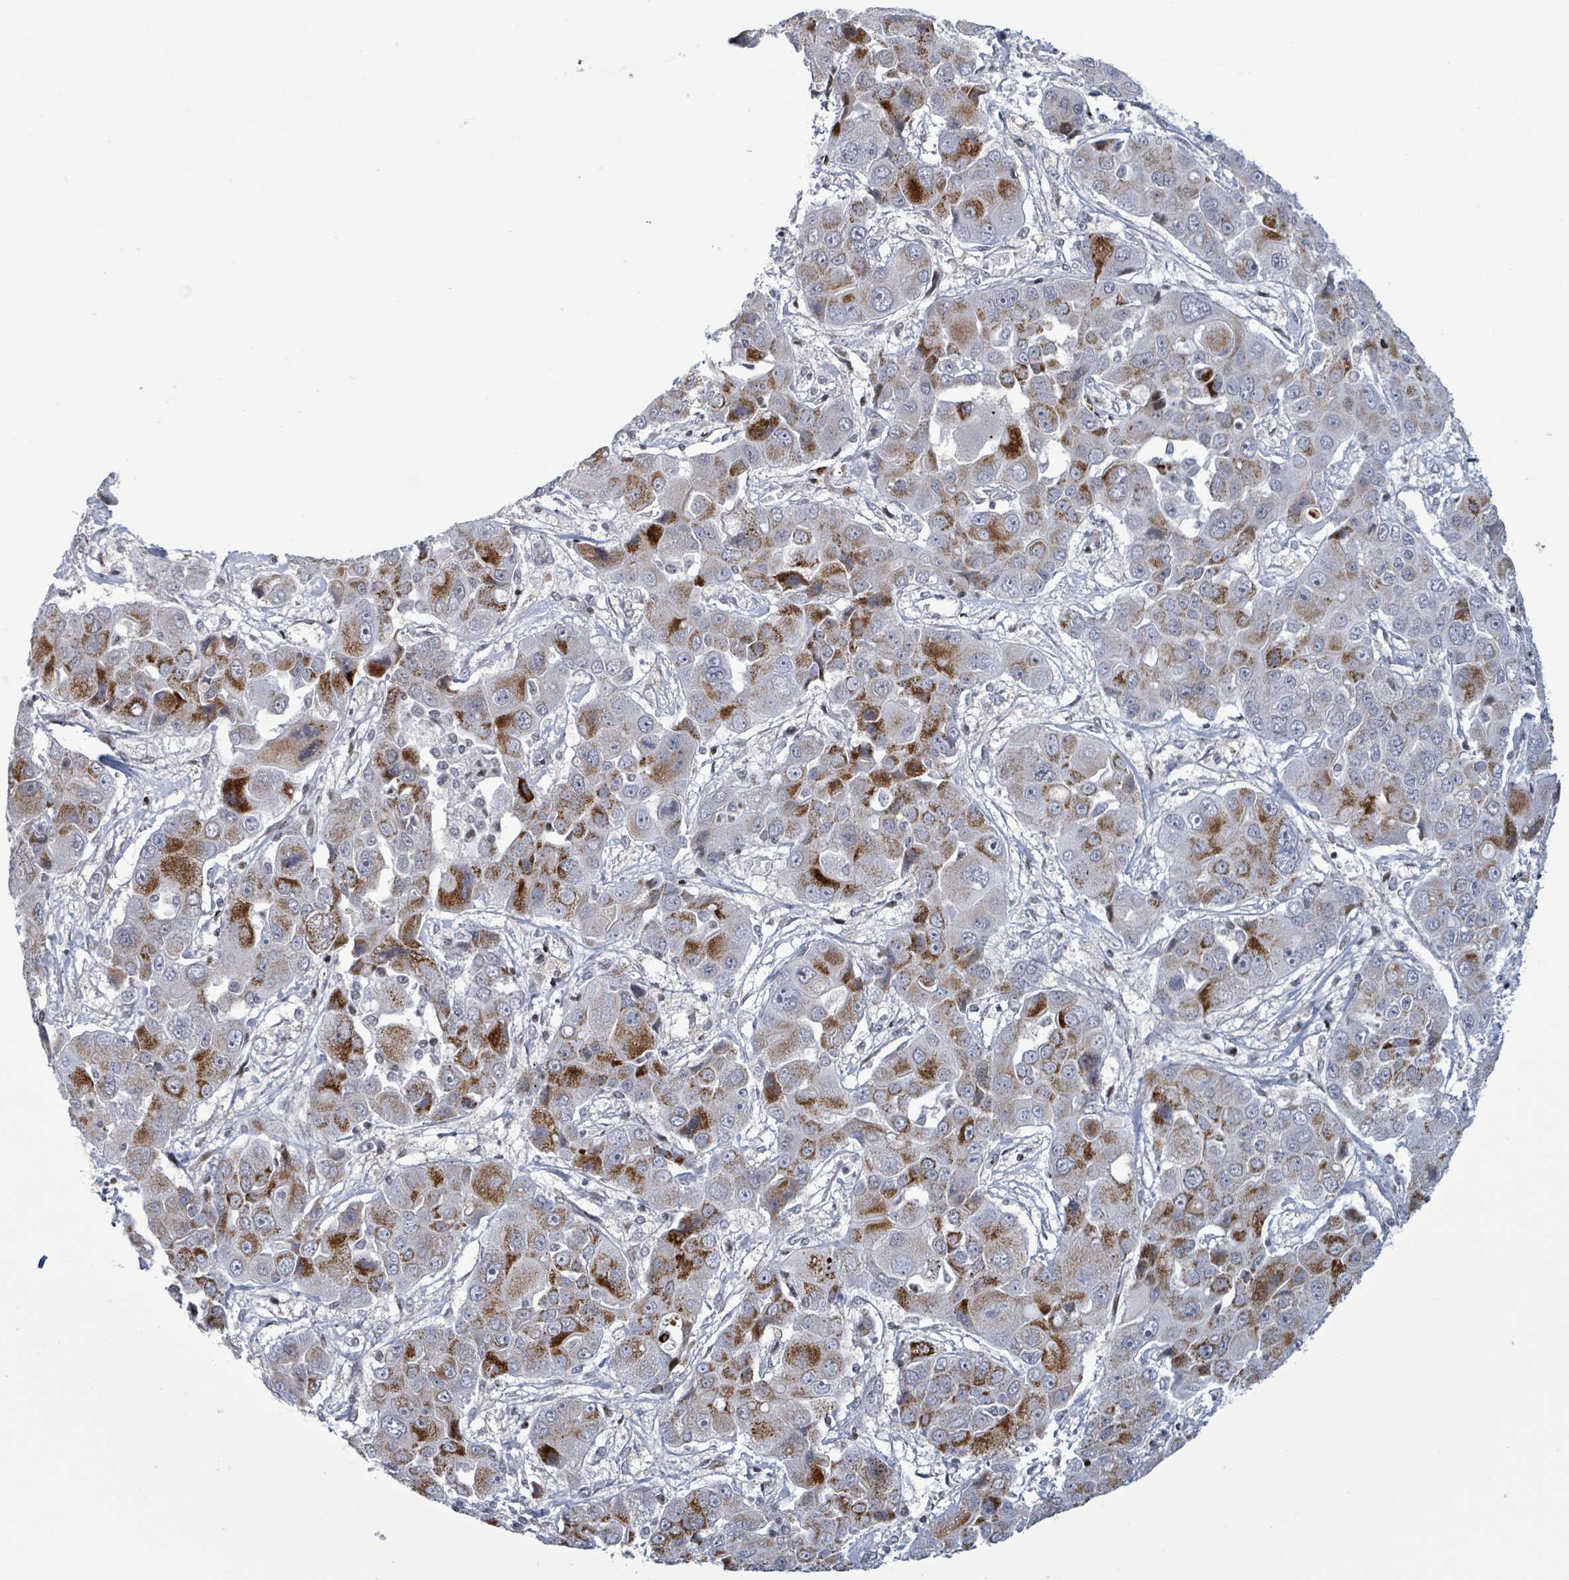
{"staining": {"intensity": "strong", "quantity": "25%-75%", "location": "cytoplasmic/membranous"}, "tissue": "liver cancer", "cell_type": "Tumor cells", "image_type": "cancer", "snomed": [{"axis": "morphology", "description": "Cholangiocarcinoma"}, {"axis": "topography", "description": "Liver"}], "caption": "This is an image of immunohistochemistry staining of cholangiocarcinoma (liver), which shows strong expression in the cytoplasmic/membranous of tumor cells.", "gene": "FNDC4", "patient": {"sex": "male", "age": 67}}